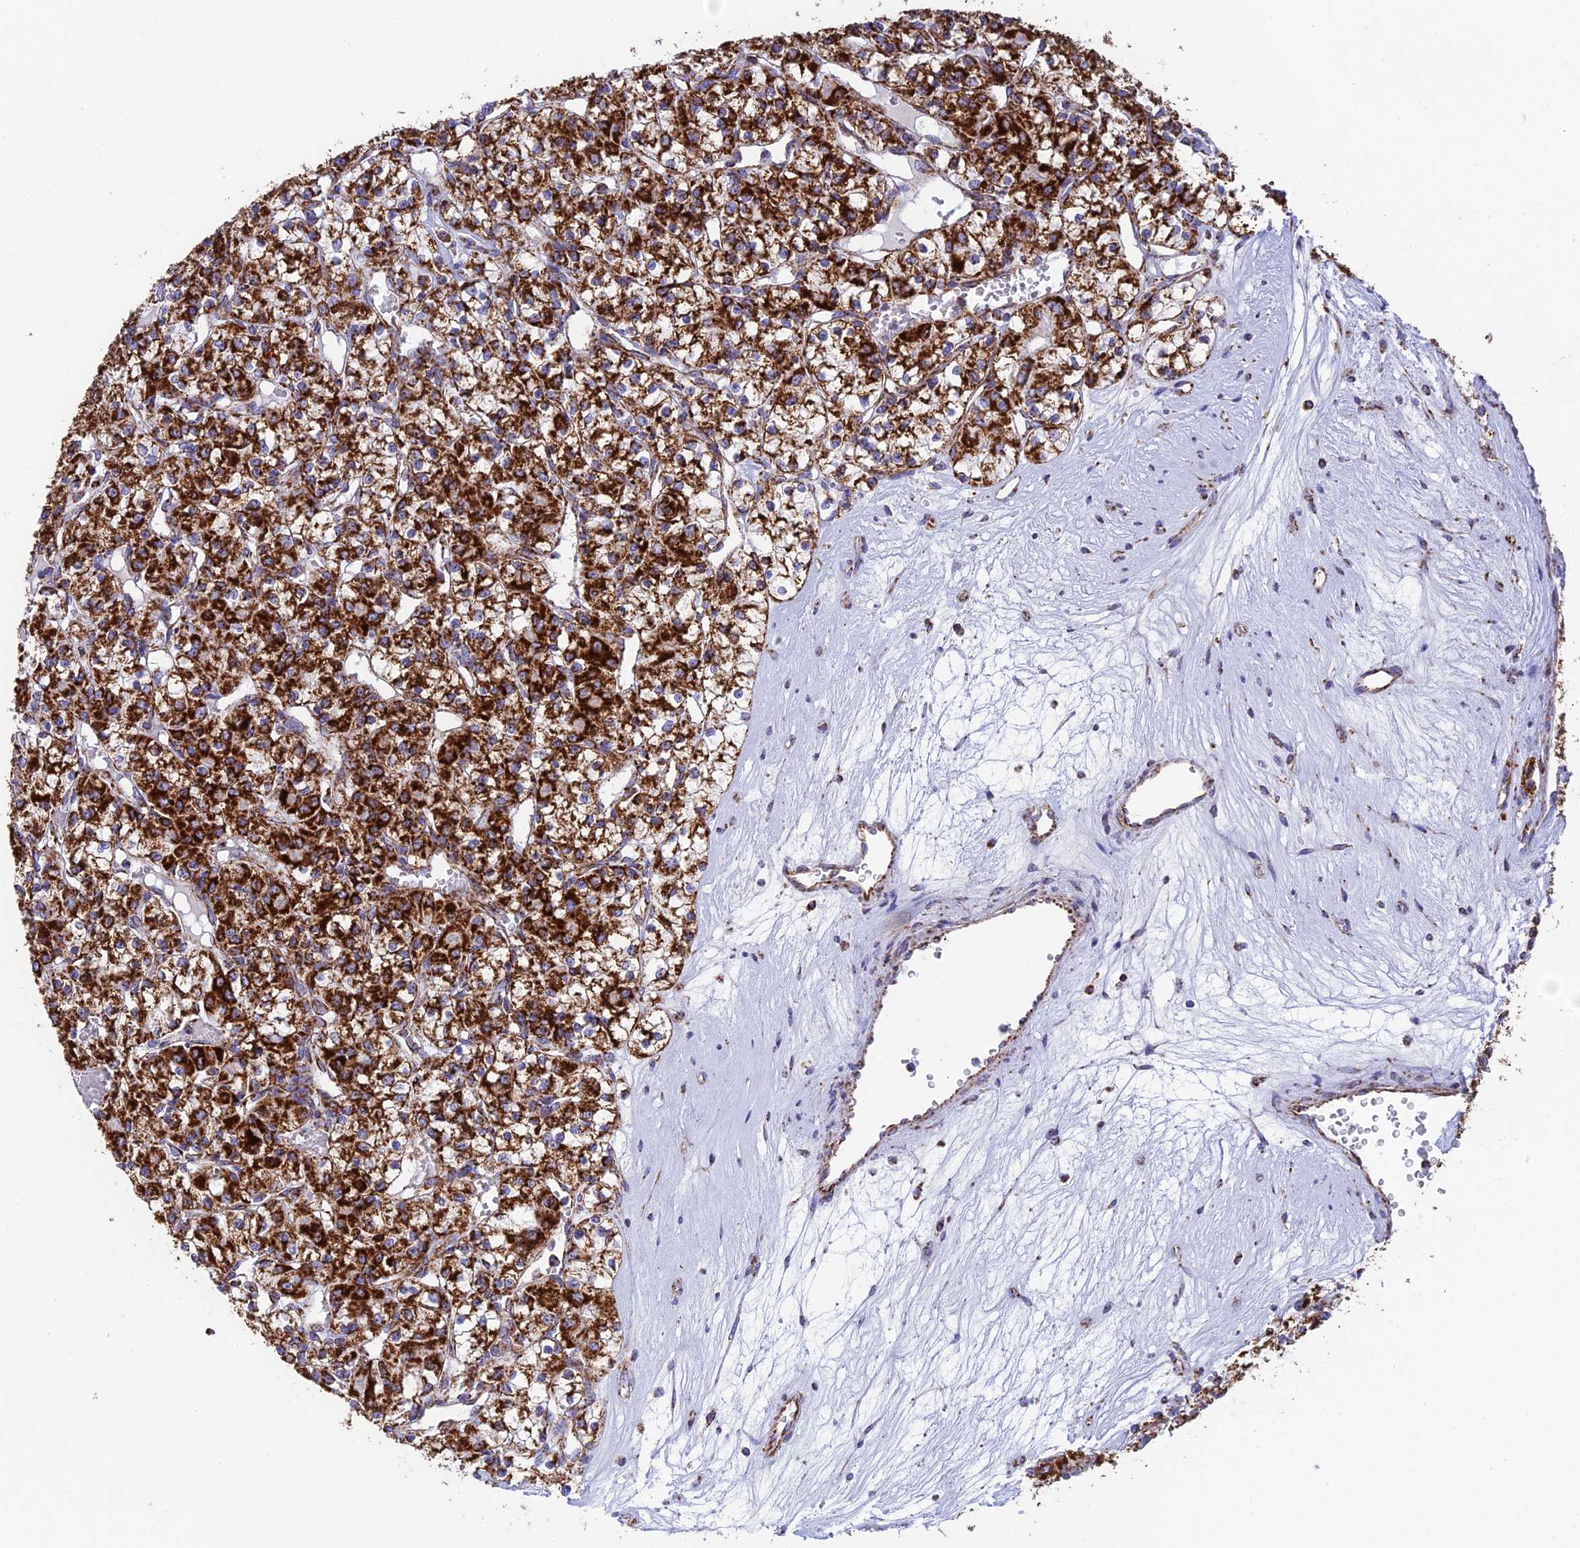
{"staining": {"intensity": "strong", "quantity": ">75%", "location": "cytoplasmic/membranous"}, "tissue": "renal cancer", "cell_type": "Tumor cells", "image_type": "cancer", "snomed": [{"axis": "morphology", "description": "Adenocarcinoma, NOS"}, {"axis": "topography", "description": "Kidney"}], "caption": "Immunohistochemistry (IHC) of human adenocarcinoma (renal) exhibits high levels of strong cytoplasmic/membranous staining in approximately >75% of tumor cells.", "gene": "CHCHD3", "patient": {"sex": "female", "age": 59}}